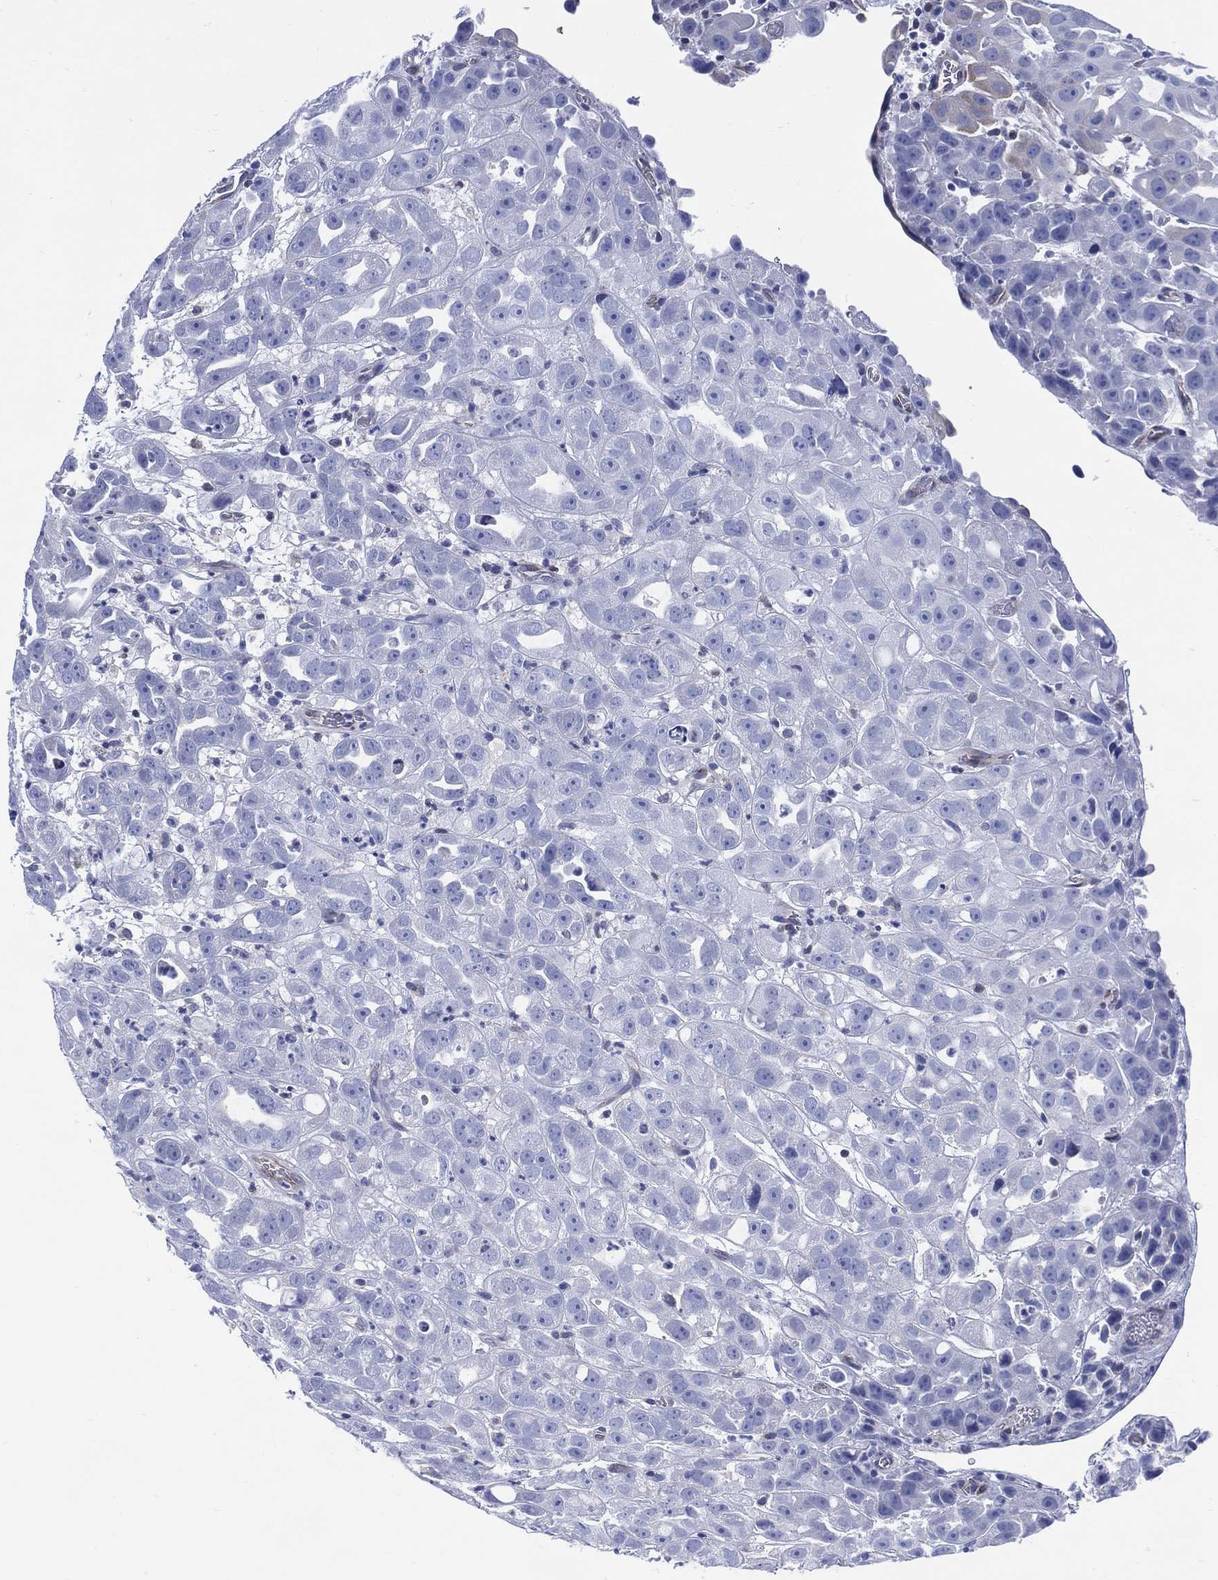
{"staining": {"intensity": "negative", "quantity": "none", "location": "none"}, "tissue": "urothelial cancer", "cell_type": "Tumor cells", "image_type": "cancer", "snomed": [{"axis": "morphology", "description": "Urothelial carcinoma, High grade"}, {"axis": "topography", "description": "Urinary bladder"}], "caption": "Human urothelial carcinoma (high-grade) stained for a protein using IHC displays no staining in tumor cells.", "gene": "DDI1", "patient": {"sex": "female", "age": 41}}